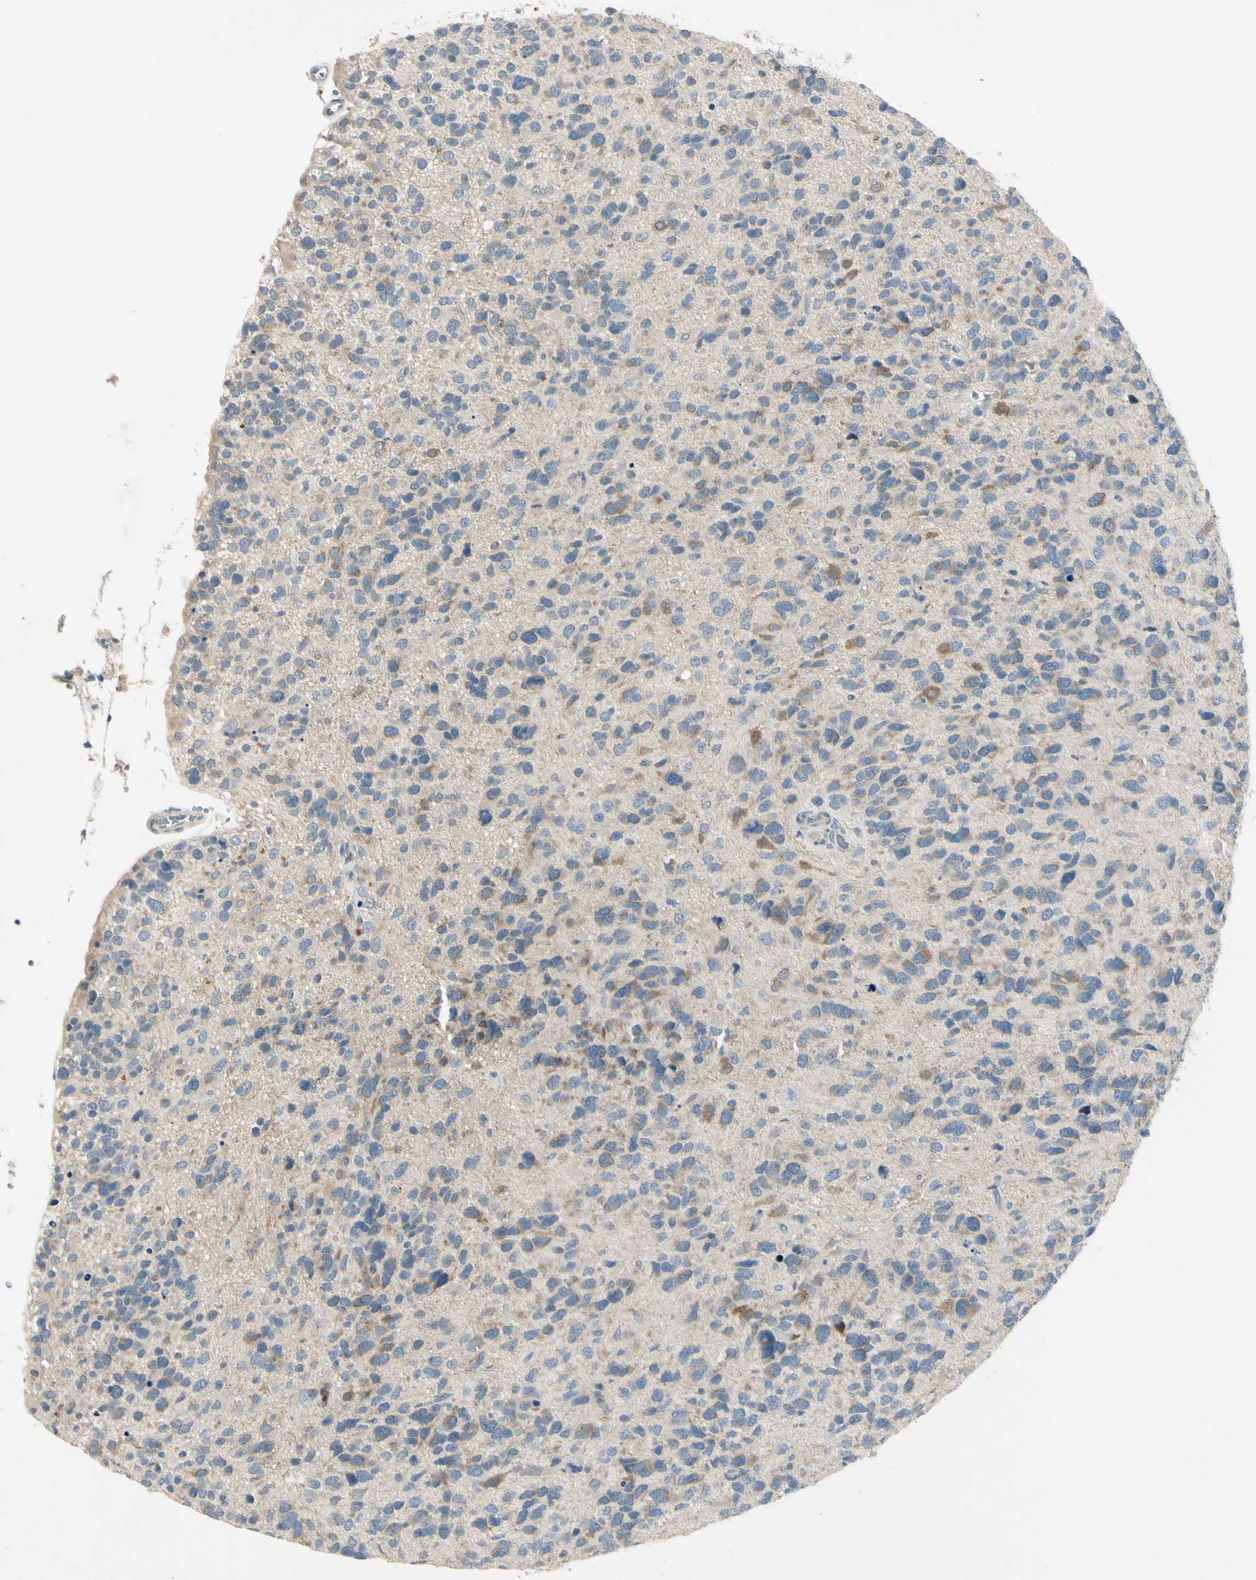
{"staining": {"intensity": "moderate", "quantity": "<25%", "location": "cytoplasmic/membranous"}, "tissue": "glioma", "cell_type": "Tumor cells", "image_type": "cancer", "snomed": [{"axis": "morphology", "description": "Glioma, malignant, High grade"}, {"axis": "topography", "description": "Brain"}], "caption": "Glioma stained for a protein reveals moderate cytoplasmic/membranous positivity in tumor cells. (DAB (3,3'-diaminobenzidine) IHC, brown staining for protein, blue staining for nuclei).", "gene": "AATK", "patient": {"sex": "female", "age": 58}}